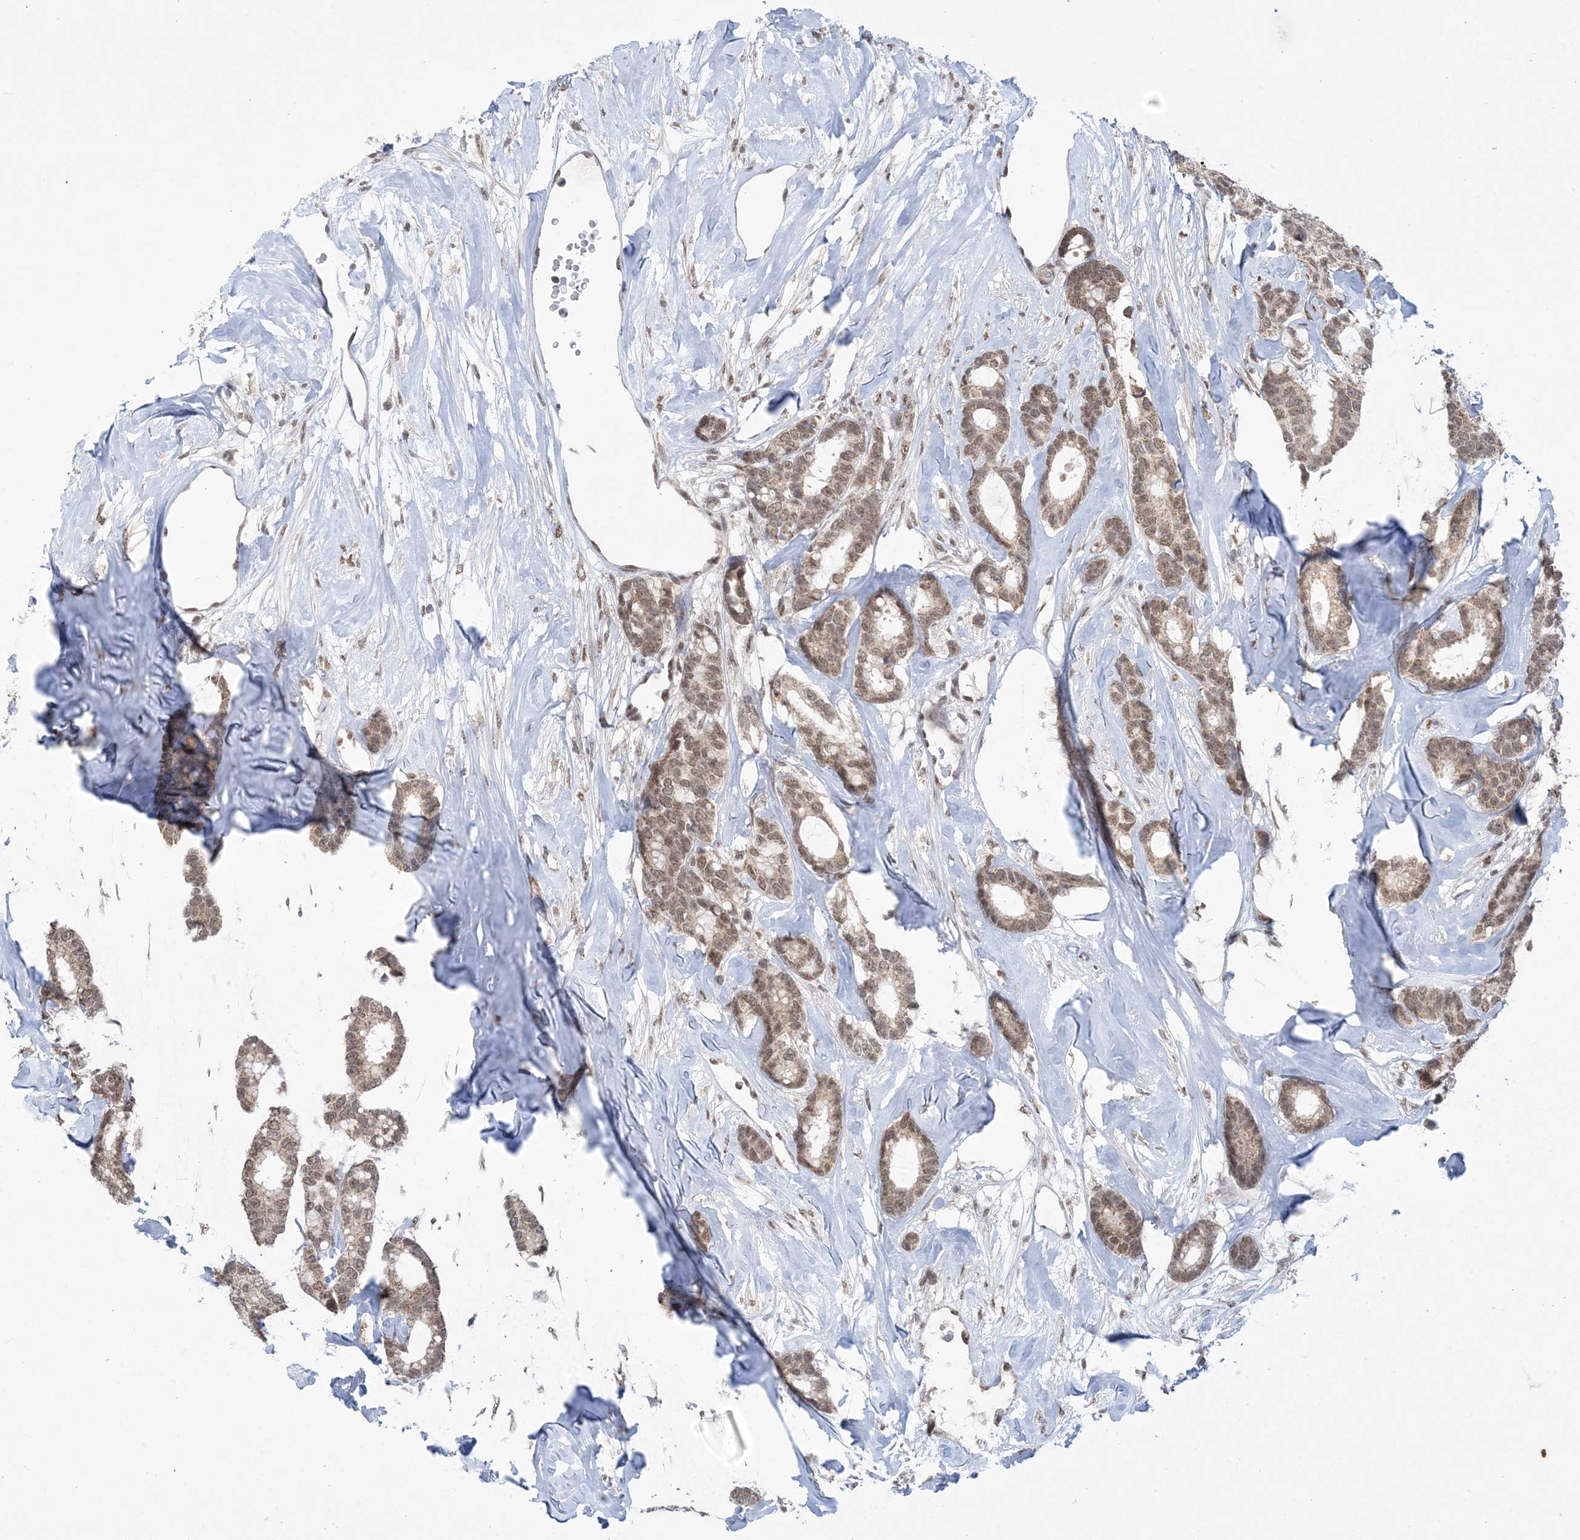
{"staining": {"intensity": "moderate", "quantity": ">75%", "location": "cytoplasmic/membranous,nuclear"}, "tissue": "breast cancer", "cell_type": "Tumor cells", "image_type": "cancer", "snomed": [{"axis": "morphology", "description": "Duct carcinoma"}, {"axis": "topography", "description": "Breast"}], "caption": "Breast infiltrating ductal carcinoma stained with immunohistochemistry reveals moderate cytoplasmic/membranous and nuclear positivity in about >75% of tumor cells. (DAB IHC, brown staining for protein, blue staining for nuclei).", "gene": "TRMT10C", "patient": {"sex": "female", "age": 87}}